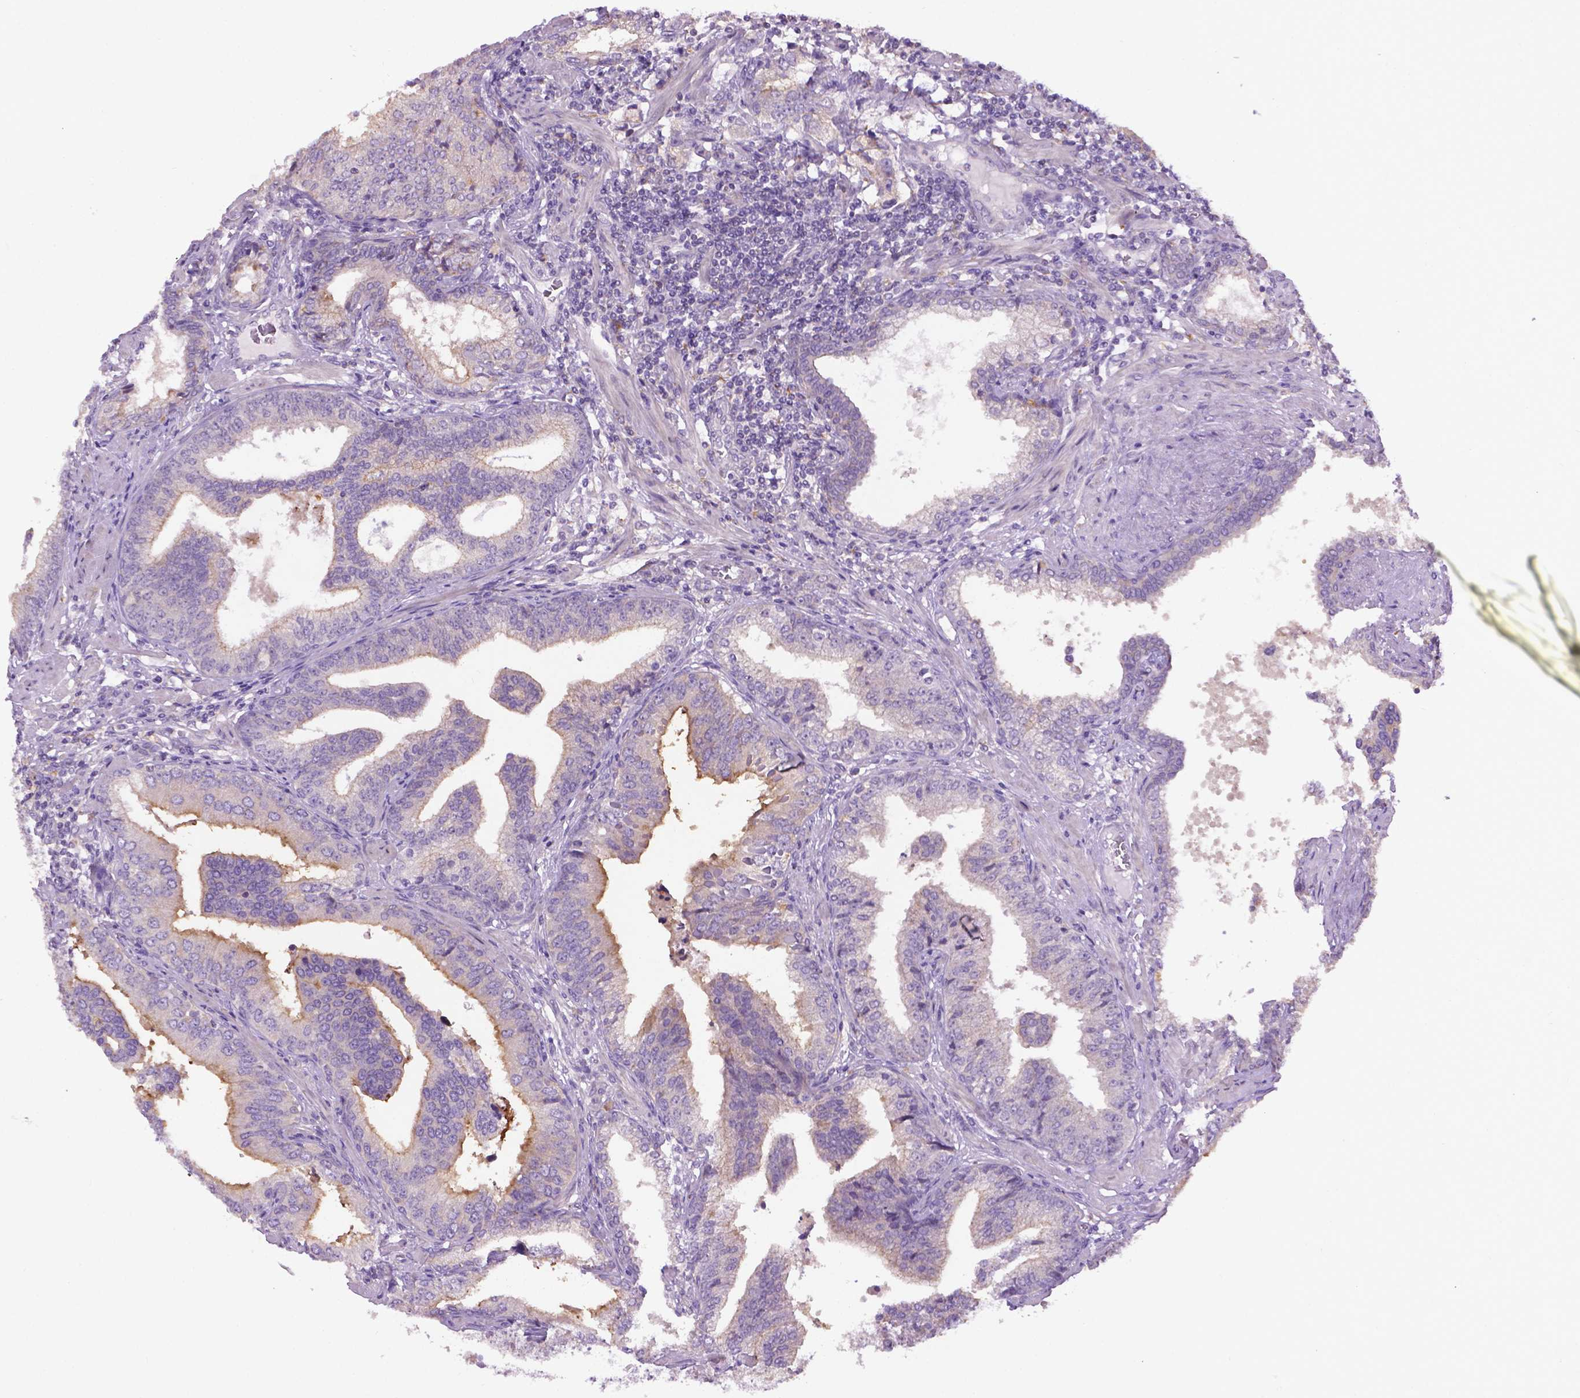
{"staining": {"intensity": "moderate", "quantity": "<25%", "location": "cytoplasmic/membranous"}, "tissue": "prostate cancer", "cell_type": "Tumor cells", "image_type": "cancer", "snomed": [{"axis": "morphology", "description": "Adenocarcinoma, NOS"}, {"axis": "topography", "description": "Prostate"}], "caption": "Immunohistochemical staining of prostate adenocarcinoma displays low levels of moderate cytoplasmic/membranous protein staining in approximately <25% of tumor cells.", "gene": "CDH7", "patient": {"sex": "male", "age": 64}}